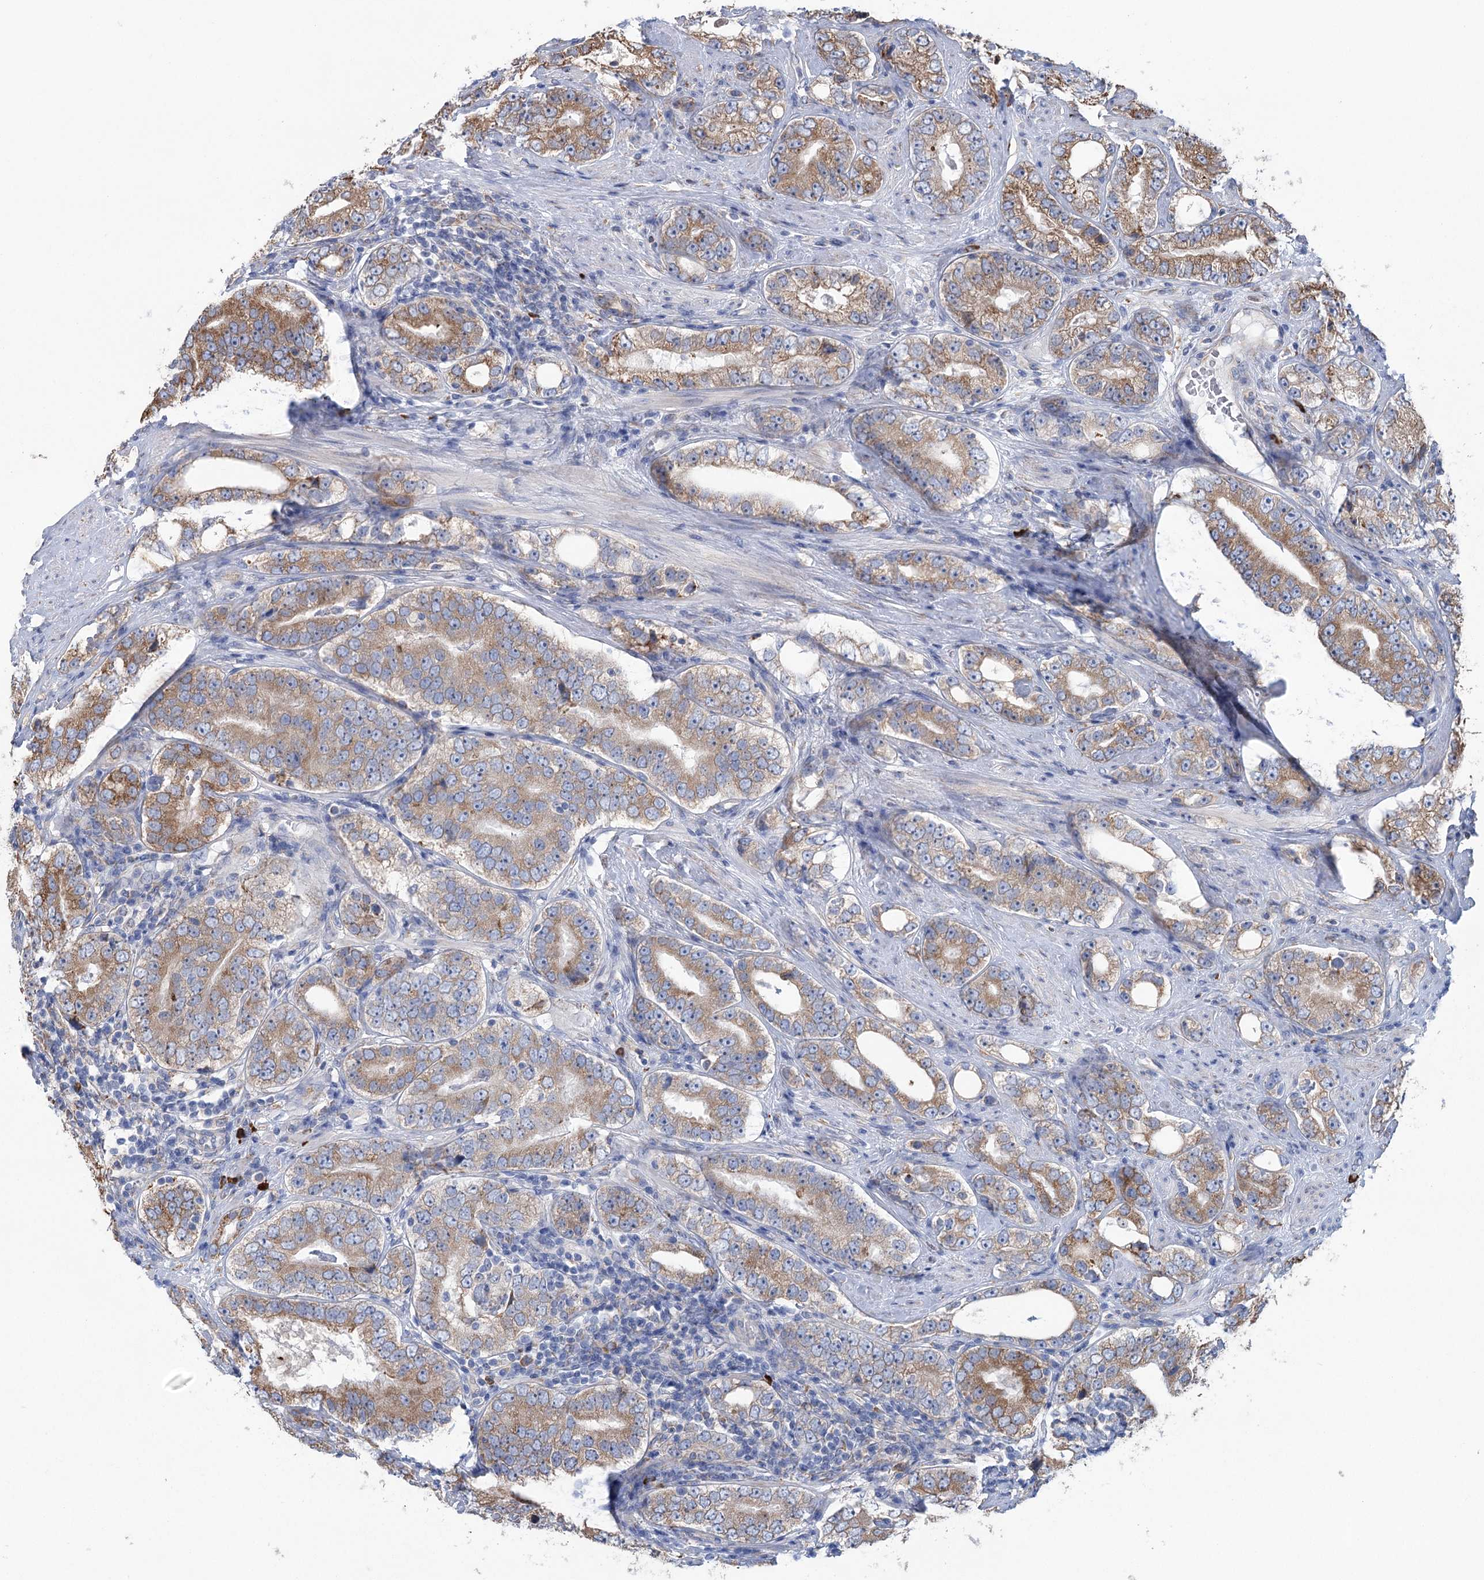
{"staining": {"intensity": "moderate", "quantity": "25%-75%", "location": "cytoplasmic/membranous"}, "tissue": "prostate cancer", "cell_type": "Tumor cells", "image_type": "cancer", "snomed": [{"axis": "morphology", "description": "Adenocarcinoma, High grade"}, {"axis": "topography", "description": "Prostate"}], "caption": "Immunohistochemical staining of human prostate cancer (high-grade adenocarcinoma) shows medium levels of moderate cytoplasmic/membranous protein positivity in about 25%-75% of tumor cells.", "gene": "METTL24", "patient": {"sex": "male", "age": 56}}